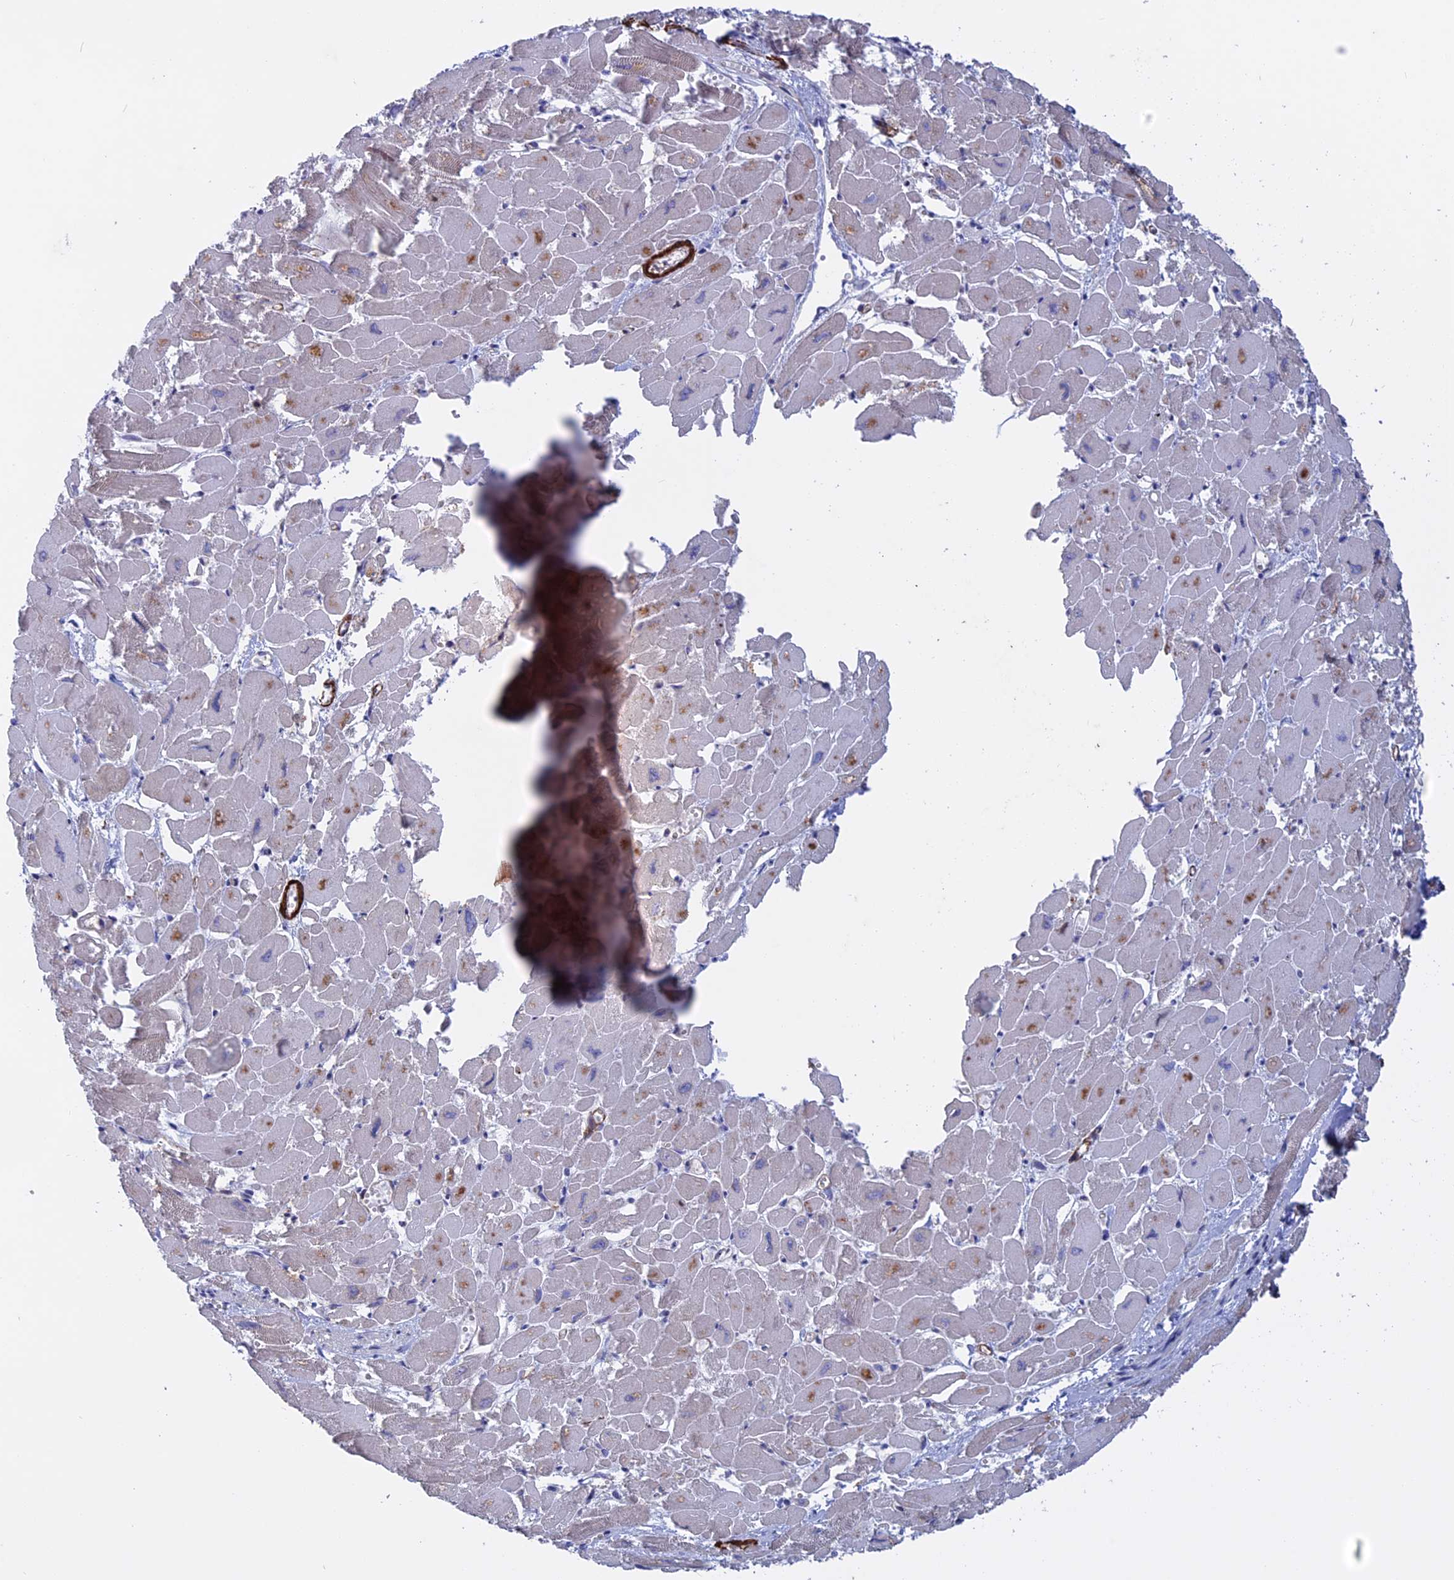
{"staining": {"intensity": "negative", "quantity": "none", "location": "none"}, "tissue": "heart muscle", "cell_type": "Cardiomyocytes", "image_type": "normal", "snomed": [{"axis": "morphology", "description": "Normal tissue, NOS"}, {"axis": "topography", "description": "Heart"}], "caption": "High power microscopy photomicrograph of an immunohistochemistry micrograph of benign heart muscle, revealing no significant staining in cardiomyocytes.", "gene": "LYPD5", "patient": {"sex": "male", "age": 54}}